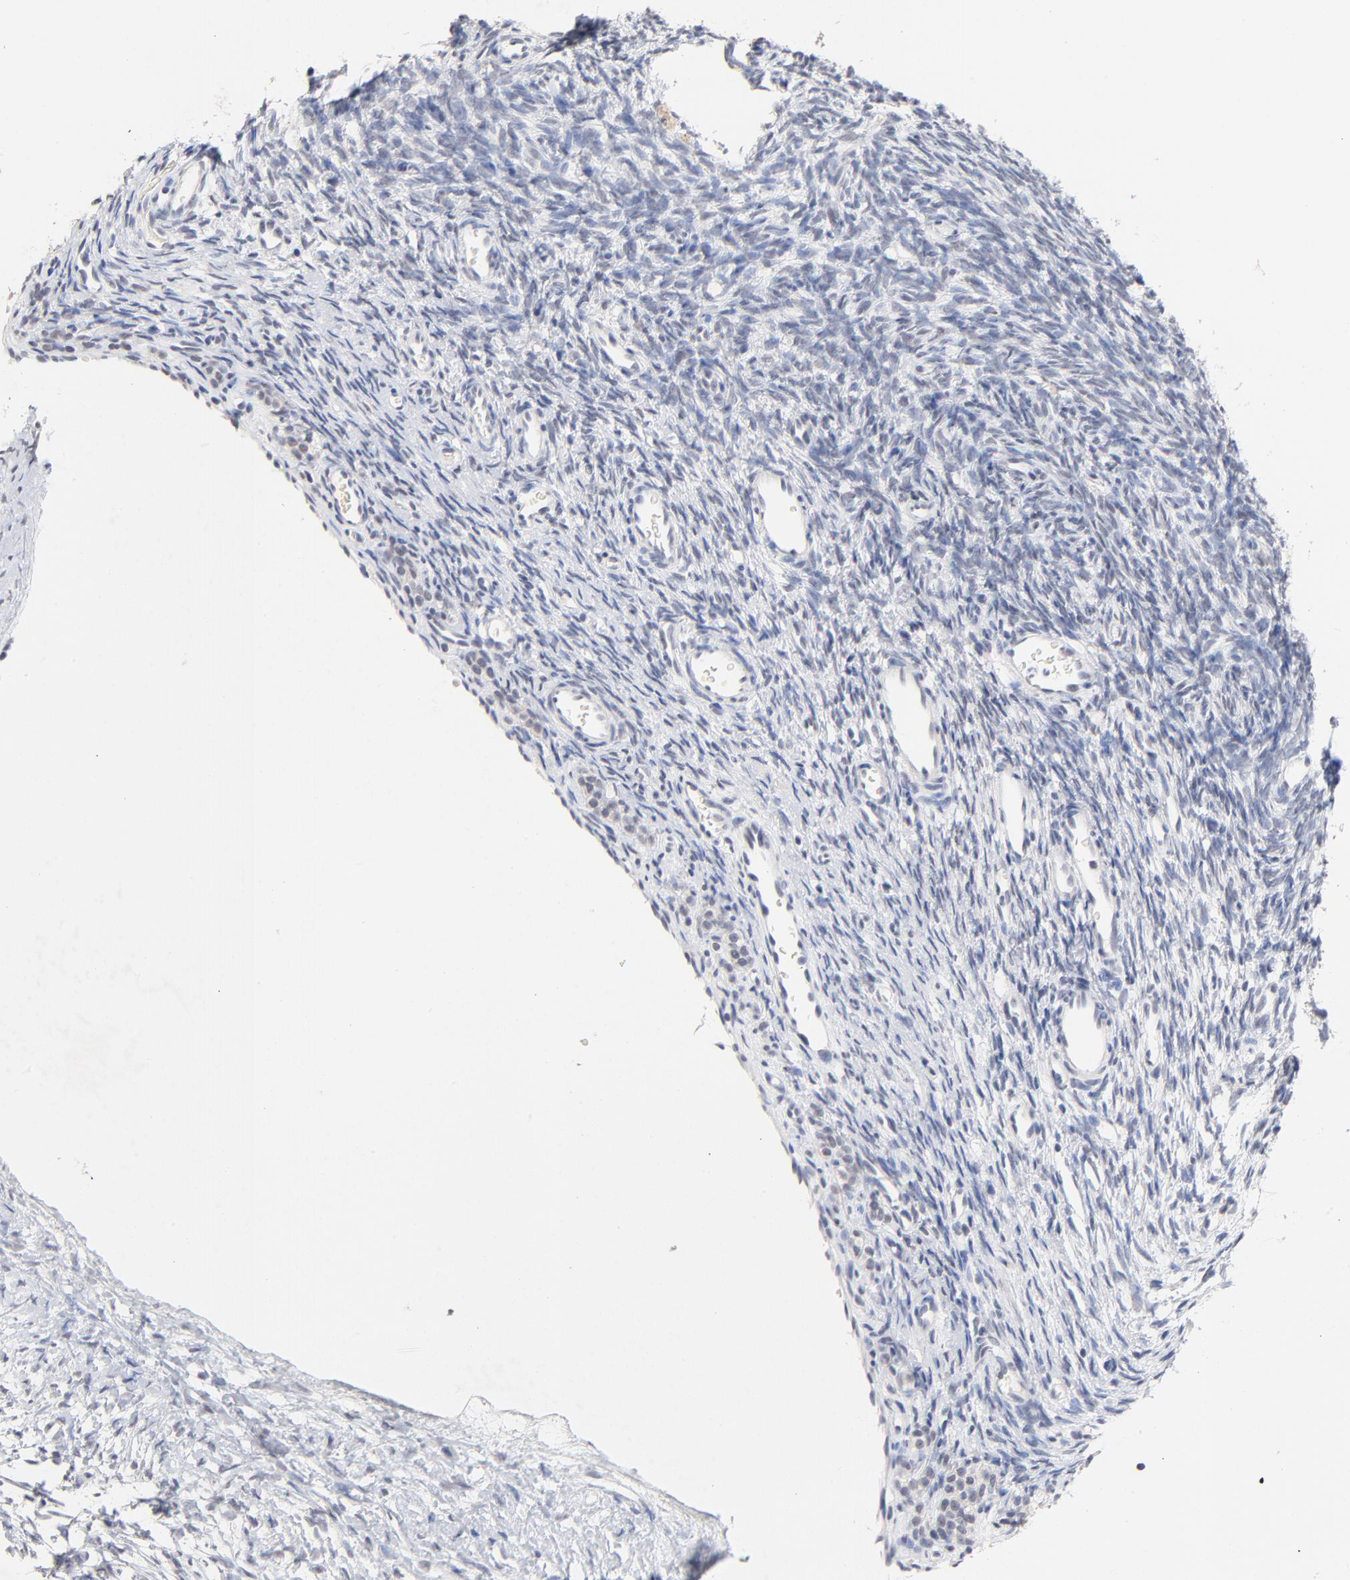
{"staining": {"intensity": "weak", "quantity": ">75%", "location": "nuclear"}, "tissue": "ovary", "cell_type": "Follicle cells", "image_type": "normal", "snomed": [{"axis": "morphology", "description": "Normal tissue, NOS"}, {"axis": "topography", "description": "Ovary"}], "caption": "Protein expression by IHC demonstrates weak nuclear positivity in approximately >75% of follicle cells in normal ovary.", "gene": "ORC2", "patient": {"sex": "female", "age": 35}}